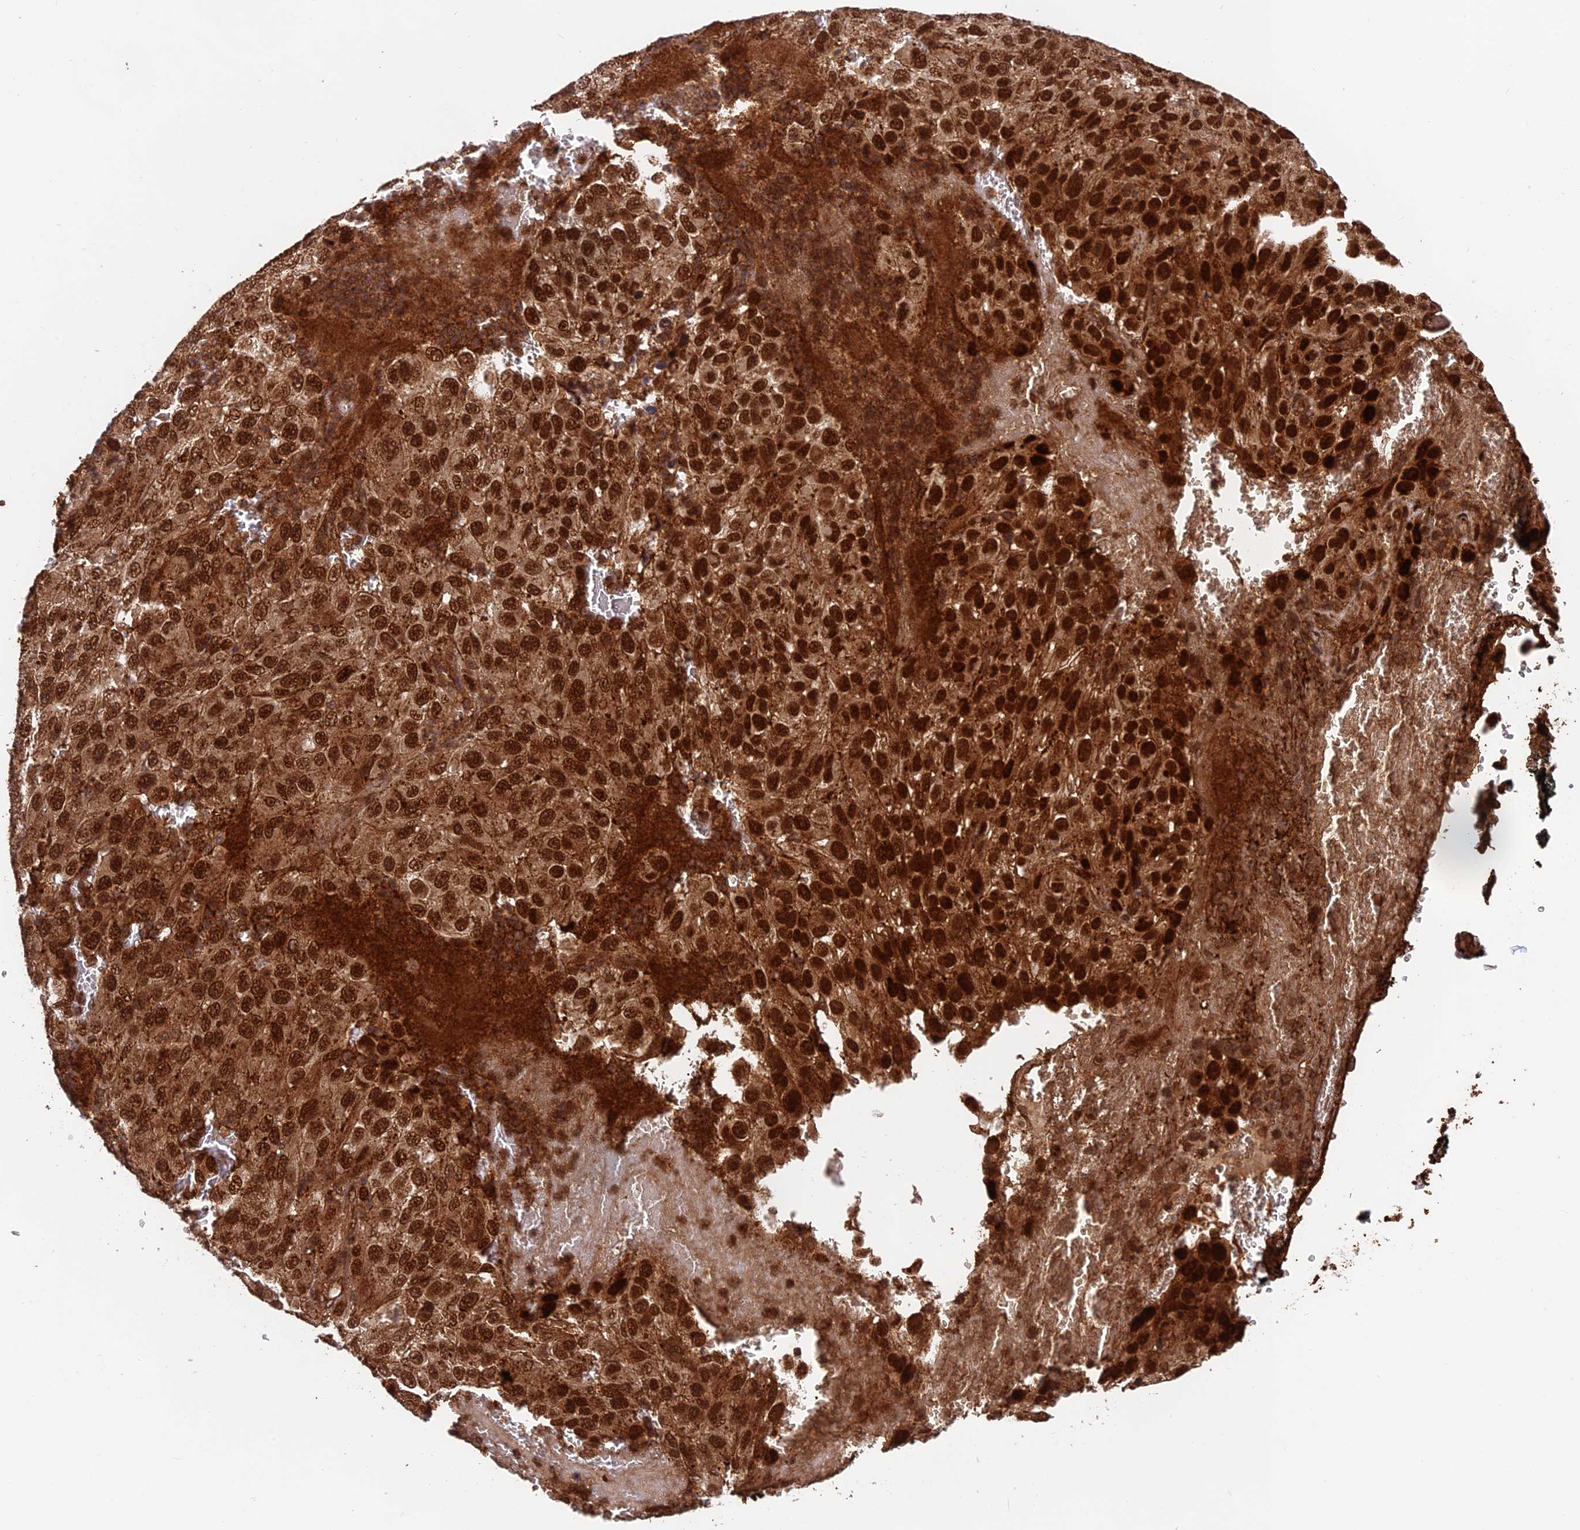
{"staining": {"intensity": "strong", "quantity": ">75%", "location": "cytoplasmic/membranous,nuclear"}, "tissue": "melanoma", "cell_type": "Tumor cells", "image_type": "cancer", "snomed": [{"axis": "morphology", "description": "Normal tissue, NOS"}, {"axis": "morphology", "description": "Malignant melanoma, NOS"}, {"axis": "topography", "description": "Skin"}], "caption": "A brown stain shows strong cytoplasmic/membranous and nuclear positivity of a protein in melanoma tumor cells.", "gene": "OSBPL1A", "patient": {"sex": "female", "age": 96}}